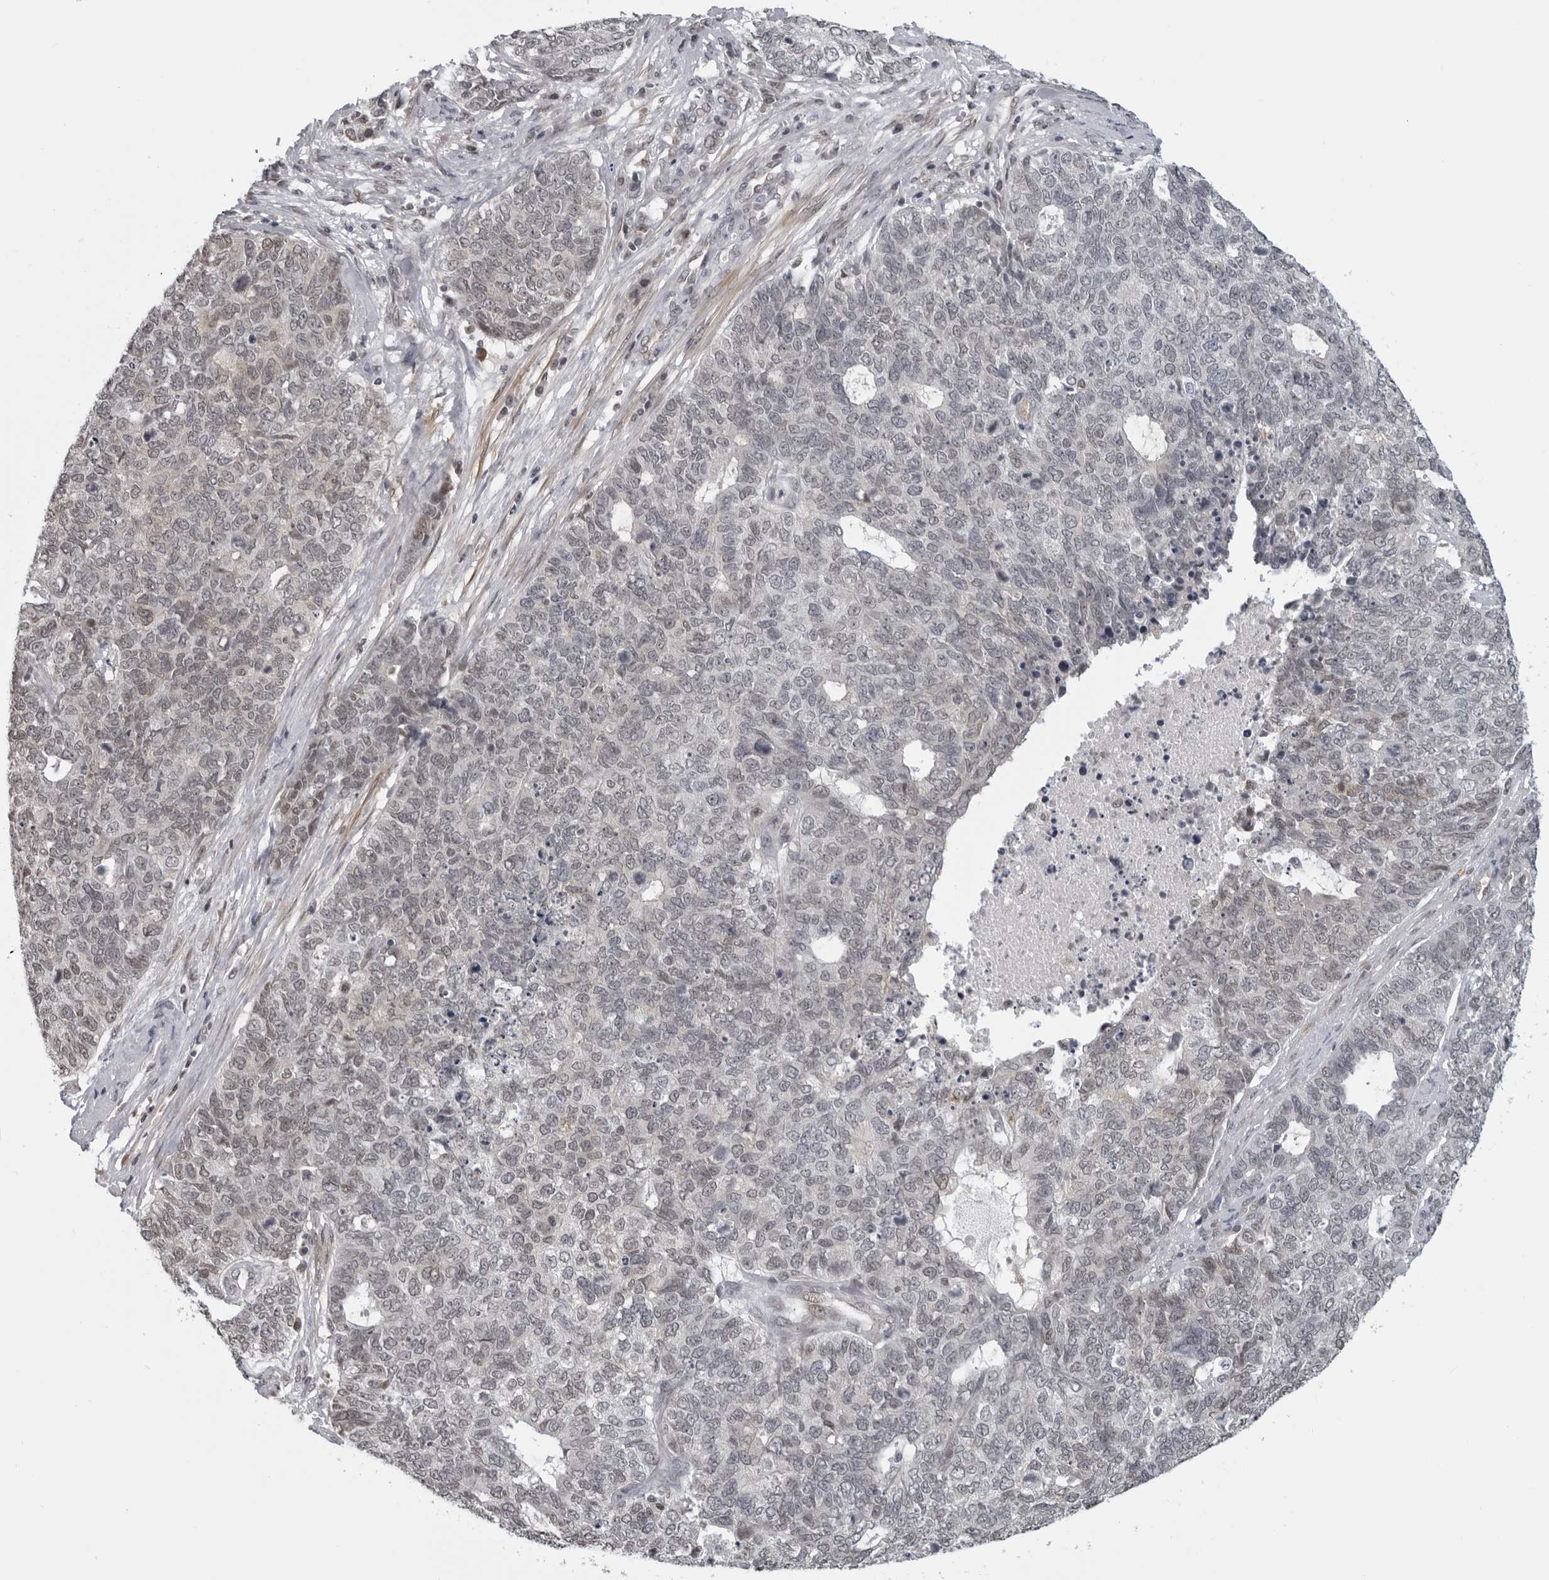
{"staining": {"intensity": "weak", "quantity": "<25%", "location": "nuclear"}, "tissue": "cervical cancer", "cell_type": "Tumor cells", "image_type": "cancer", "snomed": [{"axis": "morphology", "description": "Squamous cell carcinoma, NOS"}, {"axis": "topography", "description": "Cervix"}], "caption": "A micrograph of human cervical squamous cell carcinoma is negative for staining in tumor cells. The staining is performed using DAB brown chromogen with nuclei counter-stained in using hematoxylin.", "gene": "MAF", "patient": {"sex": "female", "age": 63}}